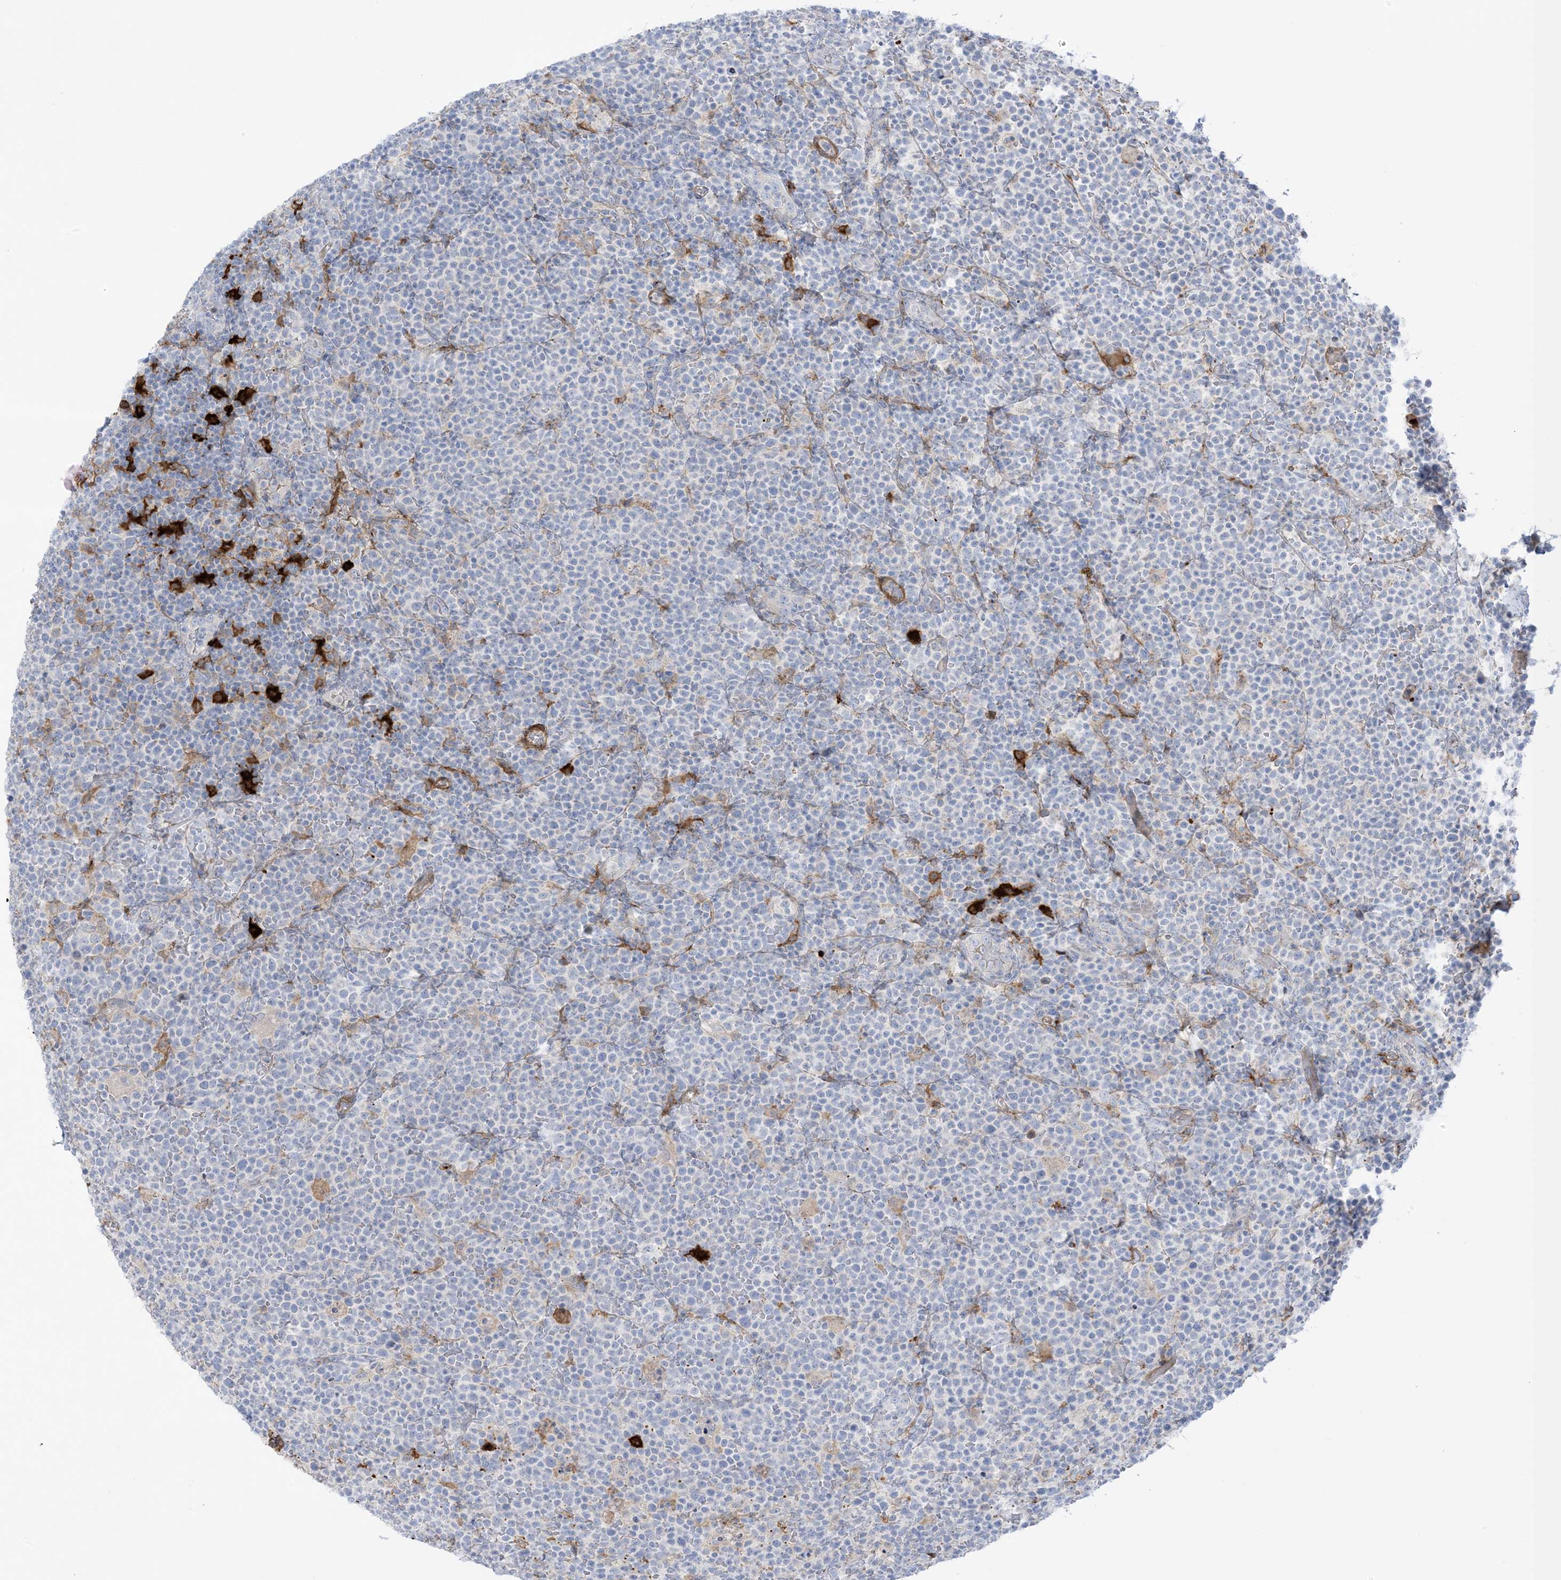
{"staining": {"intensity": "negative", "quantity": "none", "location": "none"}, "tissue": "lymphoma", "cell_type": "Tumor cells", "image_type": "cancer", "snomed": [{"axis": "morphology", "description": "Malignant lymphoma, non-Hodgkin's type, High grade"}, {"axis": "topography", "description": "Lymph node"}], "caption": "Lymphoma was stained to show a protein in brown. There is no significant staining in tumor cells.", "gene": "ICMT", "patient": {"sex": "male", "age": 61}}